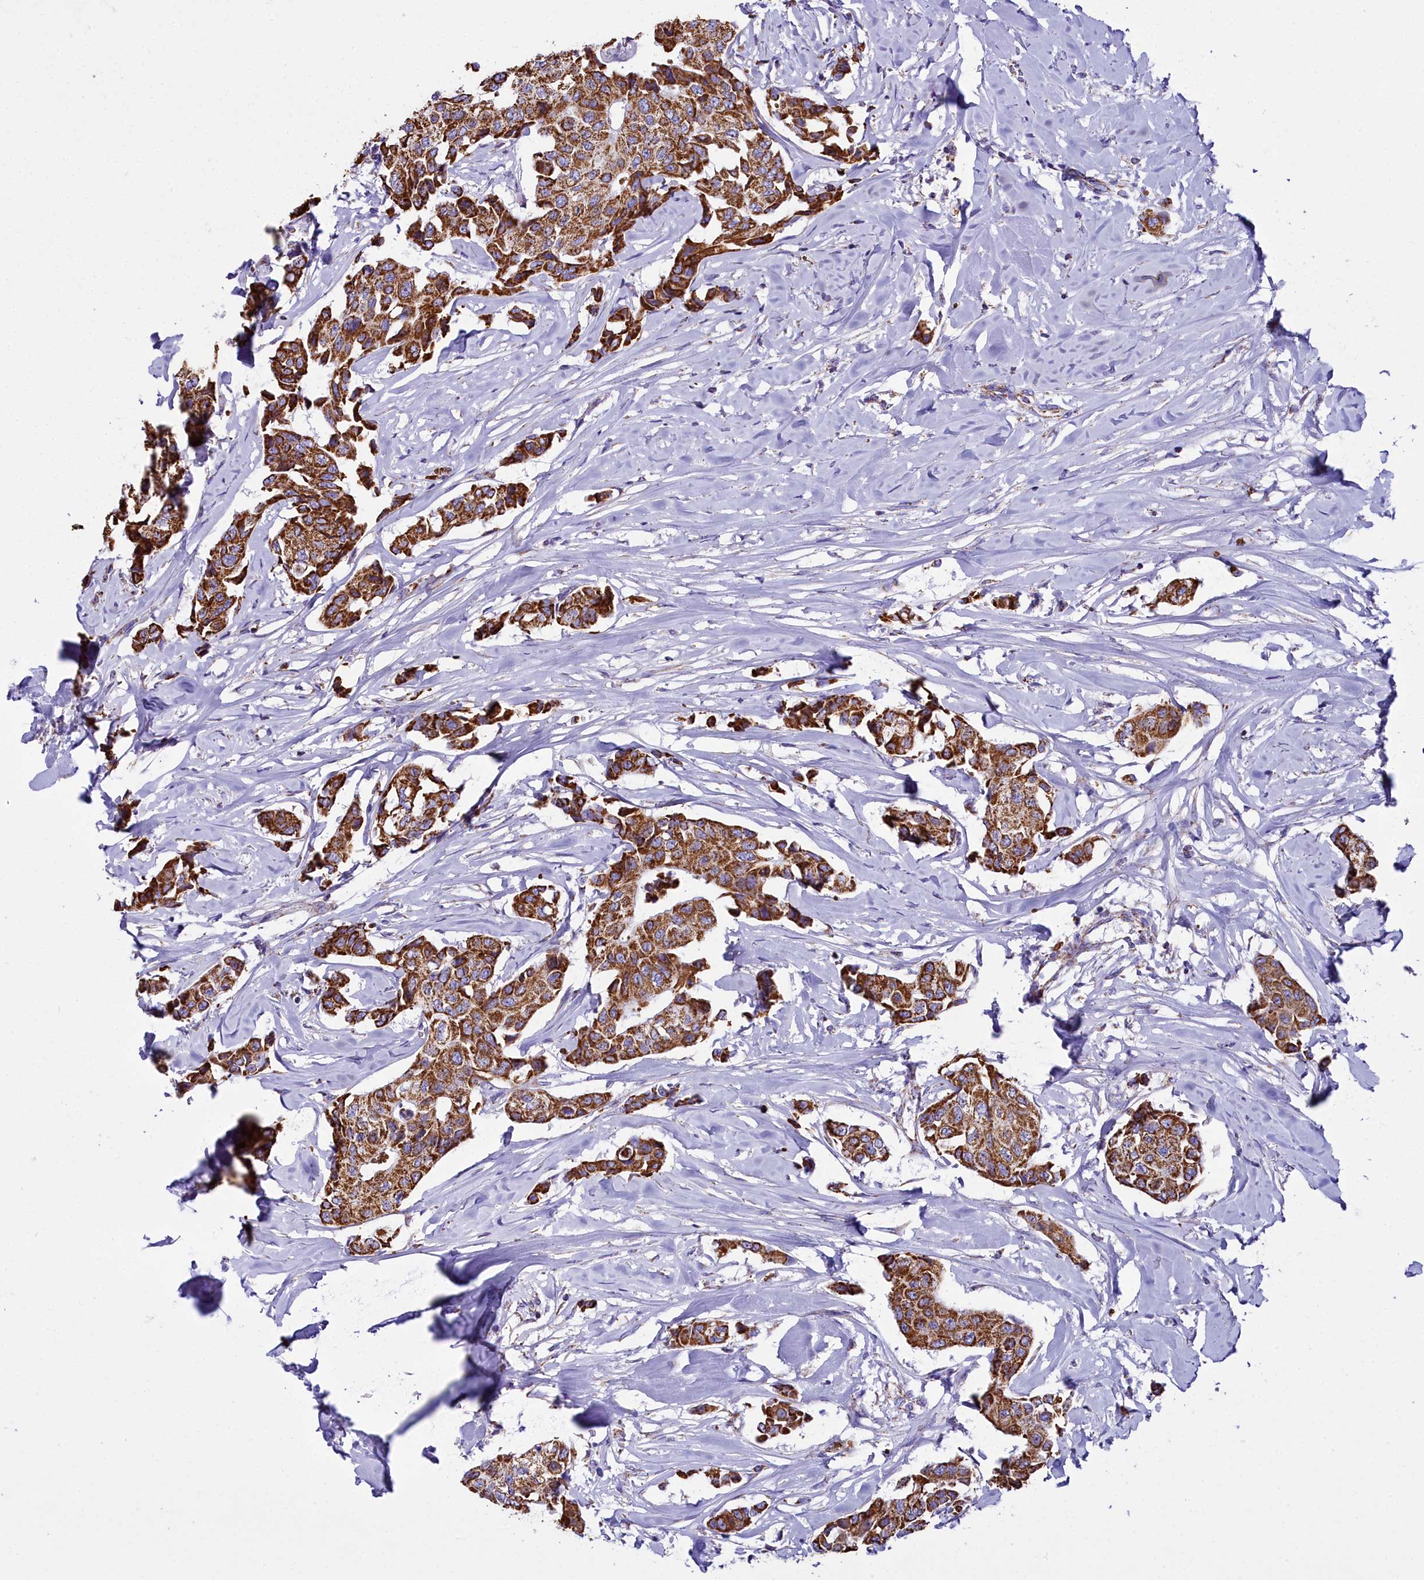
{"staining": {"intensity": "strong", "quantity": ">75%", "location": "cytoplasmic/membranous"}, "tissue": "breast cancer", "cell_type": "Tumor cells", "image_type": "cancer", "snomed": [{"axis": "morphology", "description": "Duct carcinoma"}, {"axis": "topography", "description": "Breast"}], "caption": "High-power microscopy captured an immunohistochemistry image of breast cancer (infiltrating ductal carcinoma), revealing strong cytoplasmic/membranous expression in approximately >75% of tumor cells.", "gene": "WDFY3", "patient": {"sex": "female", "age": 80}}